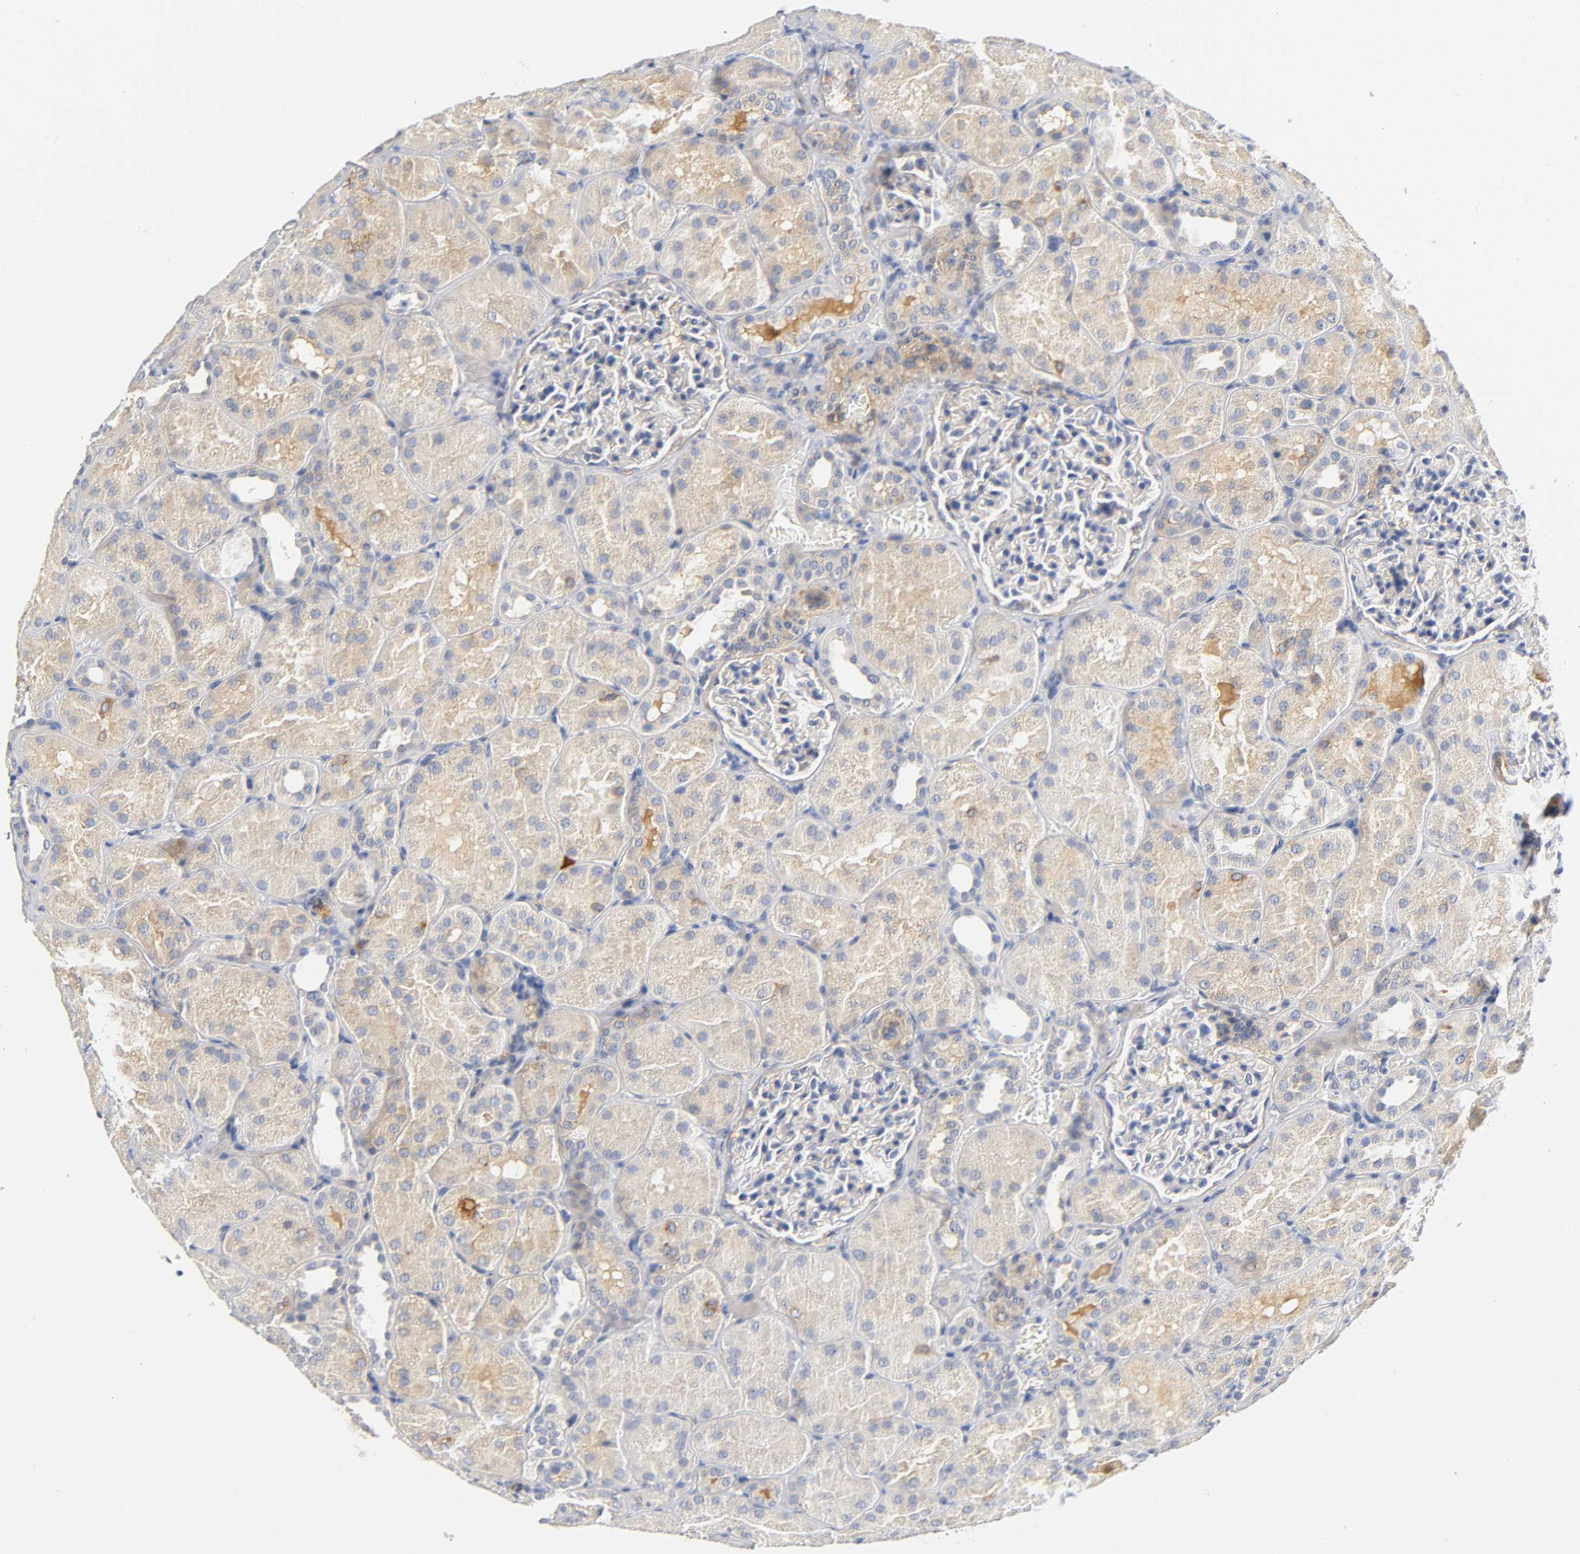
{"staining": {"intensity": "negative", "quantity": "none", "location": "none"}, "tissue": "kidney", "cell_type": "Cells in glomeruli", "image_type": "normal", "snomed": [{"axis": "morphology", "description": "Normal tissue, NOS"}, {"axis": "topography", "description": "Kidney"}], "caption": "Image shows no protein staining in cells in glomeruli of normal kidney.", "gene": "TNC", "patient": {"sex": "male", "age": 28}}